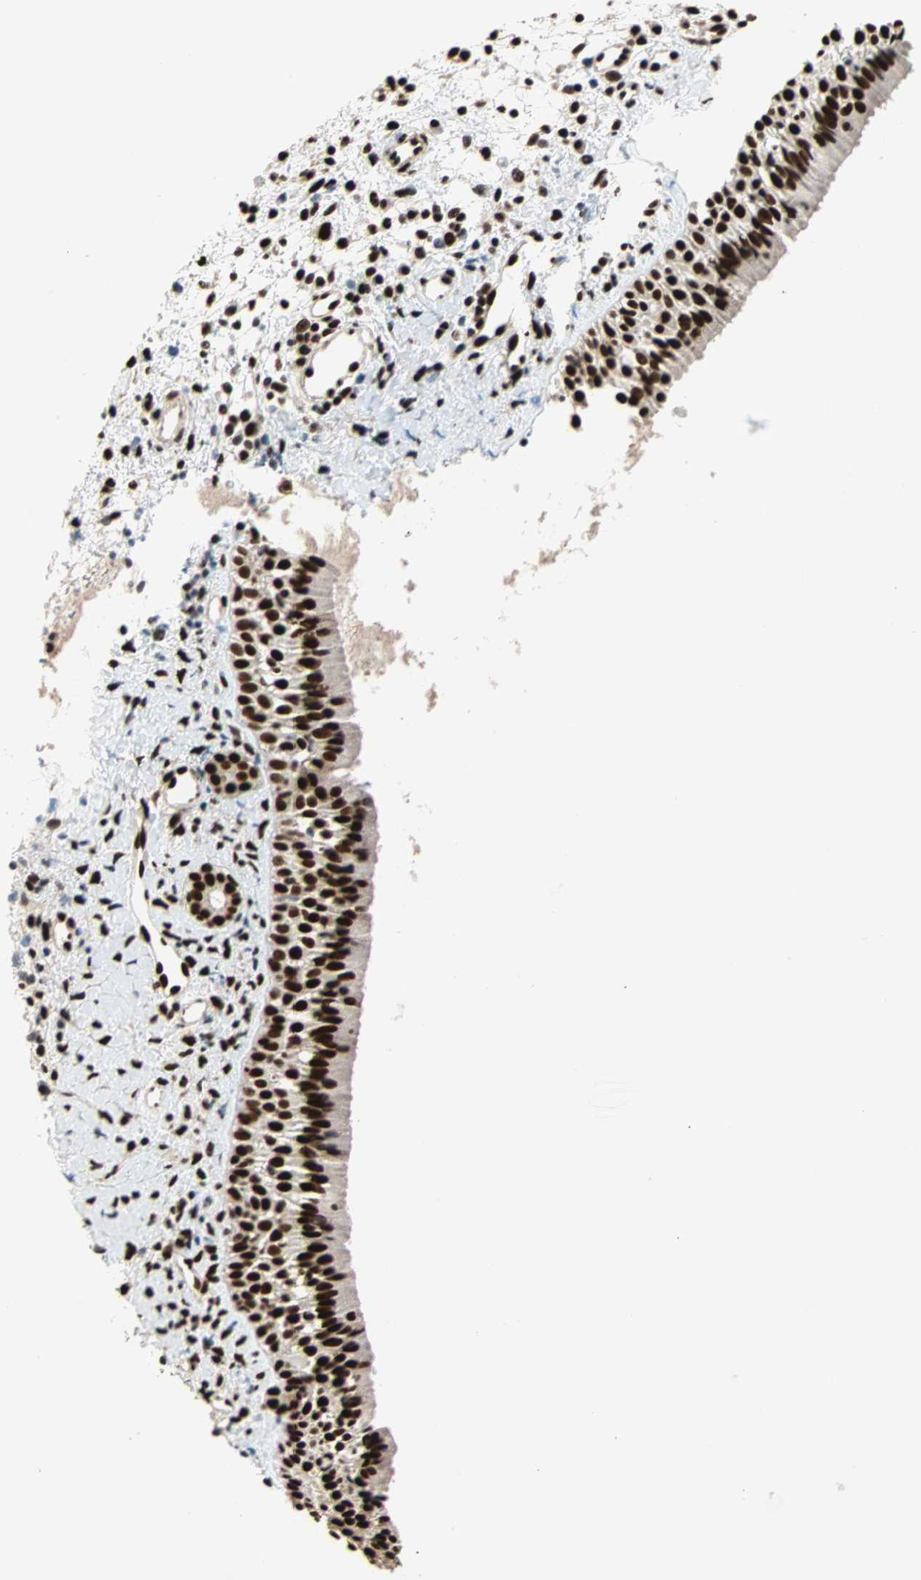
{"staining": {"intensity": "strong", "quantity": ">75%", "location": "nuclear"}, "tissue": "nasopharynx", "cell_type": "Respiratory epithelial cells", "image_type": "normal", "snomed": [{"axis": "morphology", "description": "Normal tissue, NOS"}, {"axis": "topography", "description": "Nasopharynx"}], "caption": "Immunohistochemistry micrograph of normal nasopharynx: human nasopharynx stained using IHC exhibits high levels of strong protein expression localized specifically in the nuclear of respiratory epithelial cells, appearing as a nuclear brown color.", "gene": "ILF2", "patient": {"sex": "male", "age": 22}}